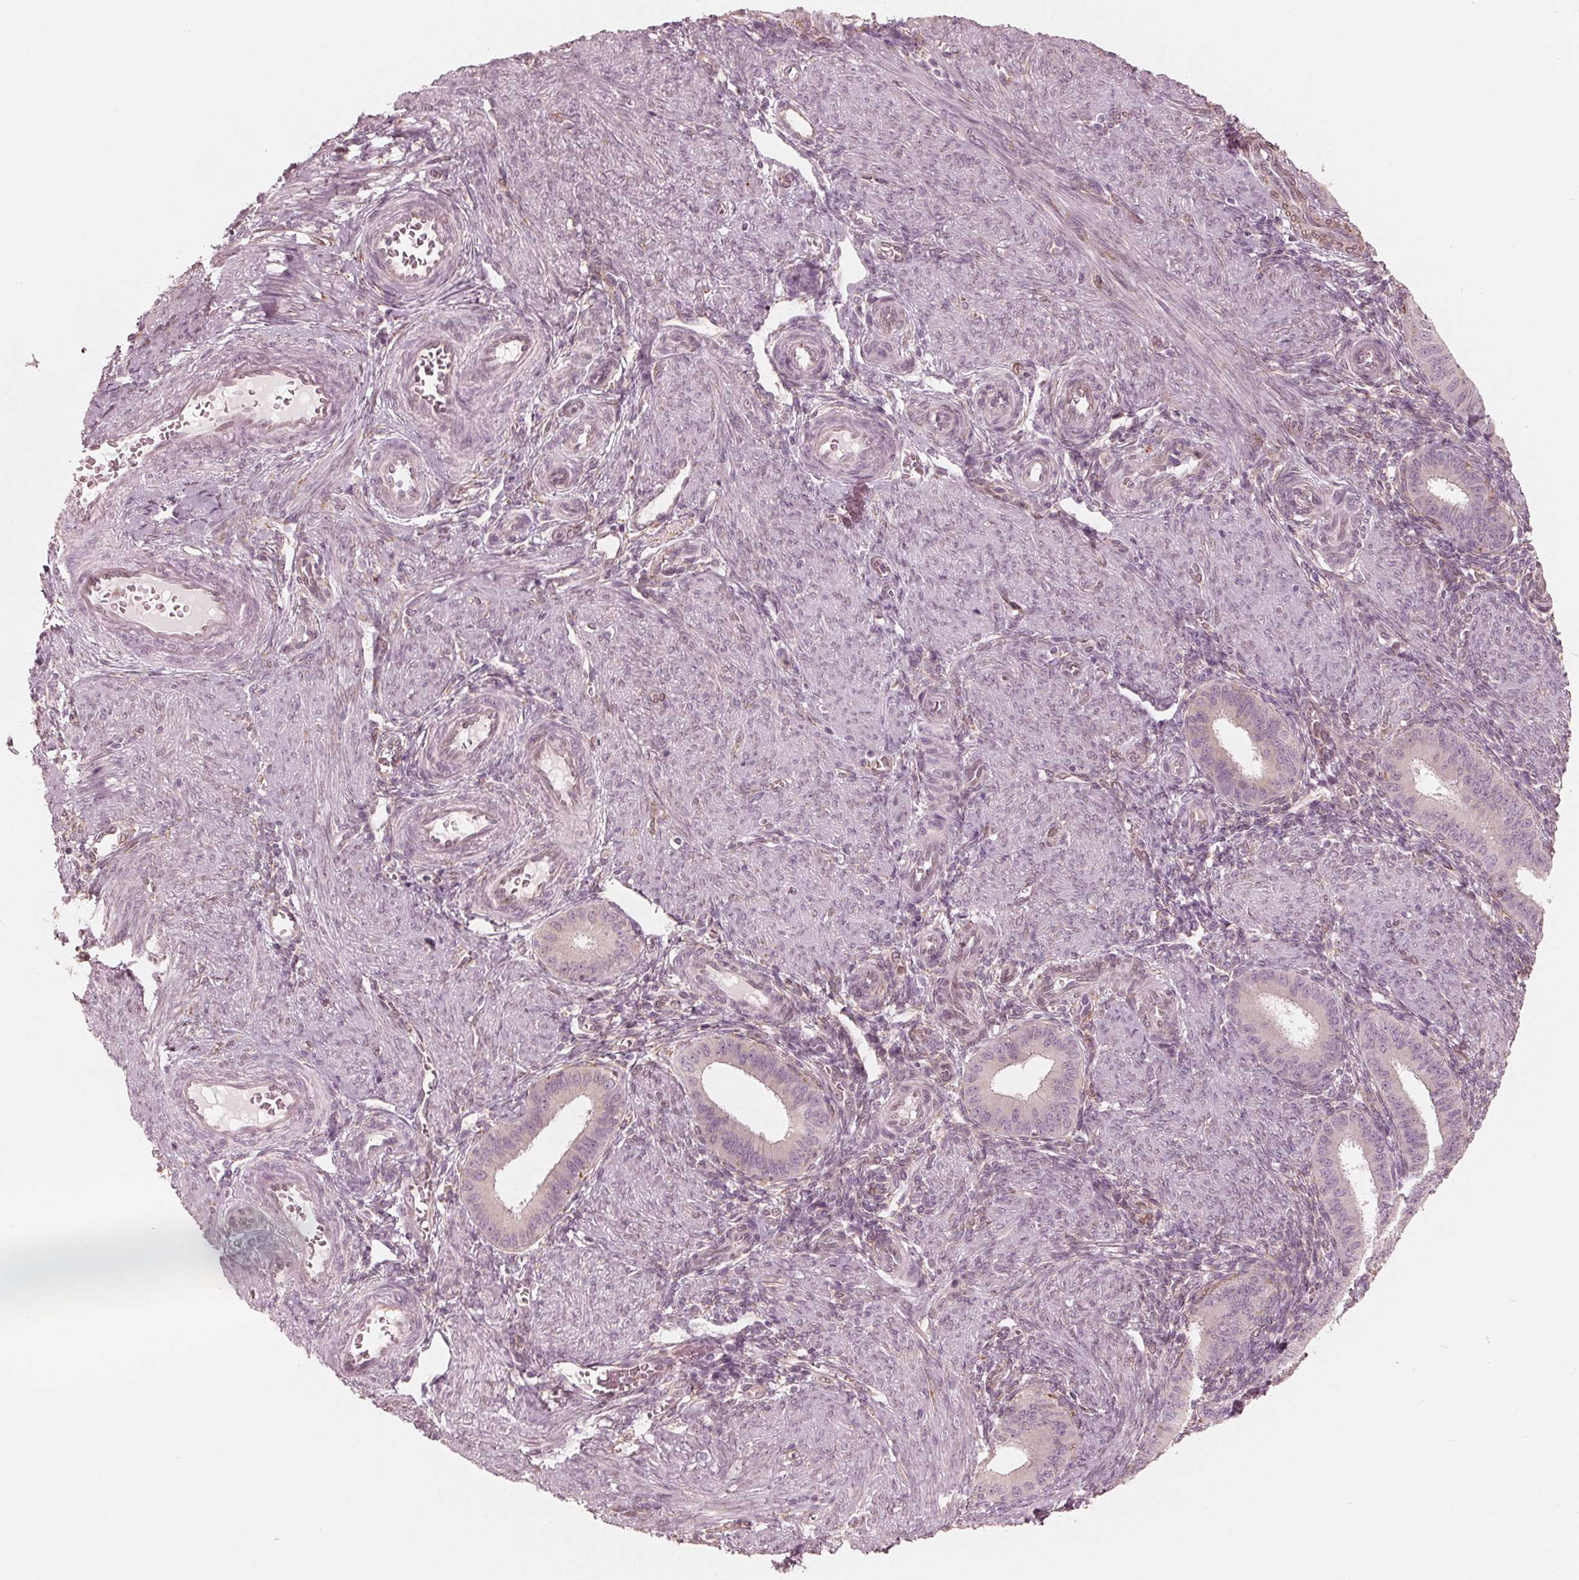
{"staining": {"intensity": "moderate", "quantity": "25%-75%", "location": "cytoplasmic/membranous"}, "tissue": "endometrium", "cell_type": "Cells in endometrial stroma", "image_type": "normal", "snomed": [{"axis": "morphology", "description": "Normal tissue, NOS"}, {"axis": "topography", "description": "Endometrium"}], "caption": "A medium amount of moderate cytoplasmic/membranous positivity is appreciated in approximately 25%-75% of cells in endometrial stroma in normal endometrium. The staining was performed using DAB (3,3'-diaminobenzidine) to visualize the protein expression in brown, while the nuclei were stained in blue with hematoxylin (Magnification: 20x).", "gene": "IKBIP", "patient": {"sex": "female", "age": 39}}